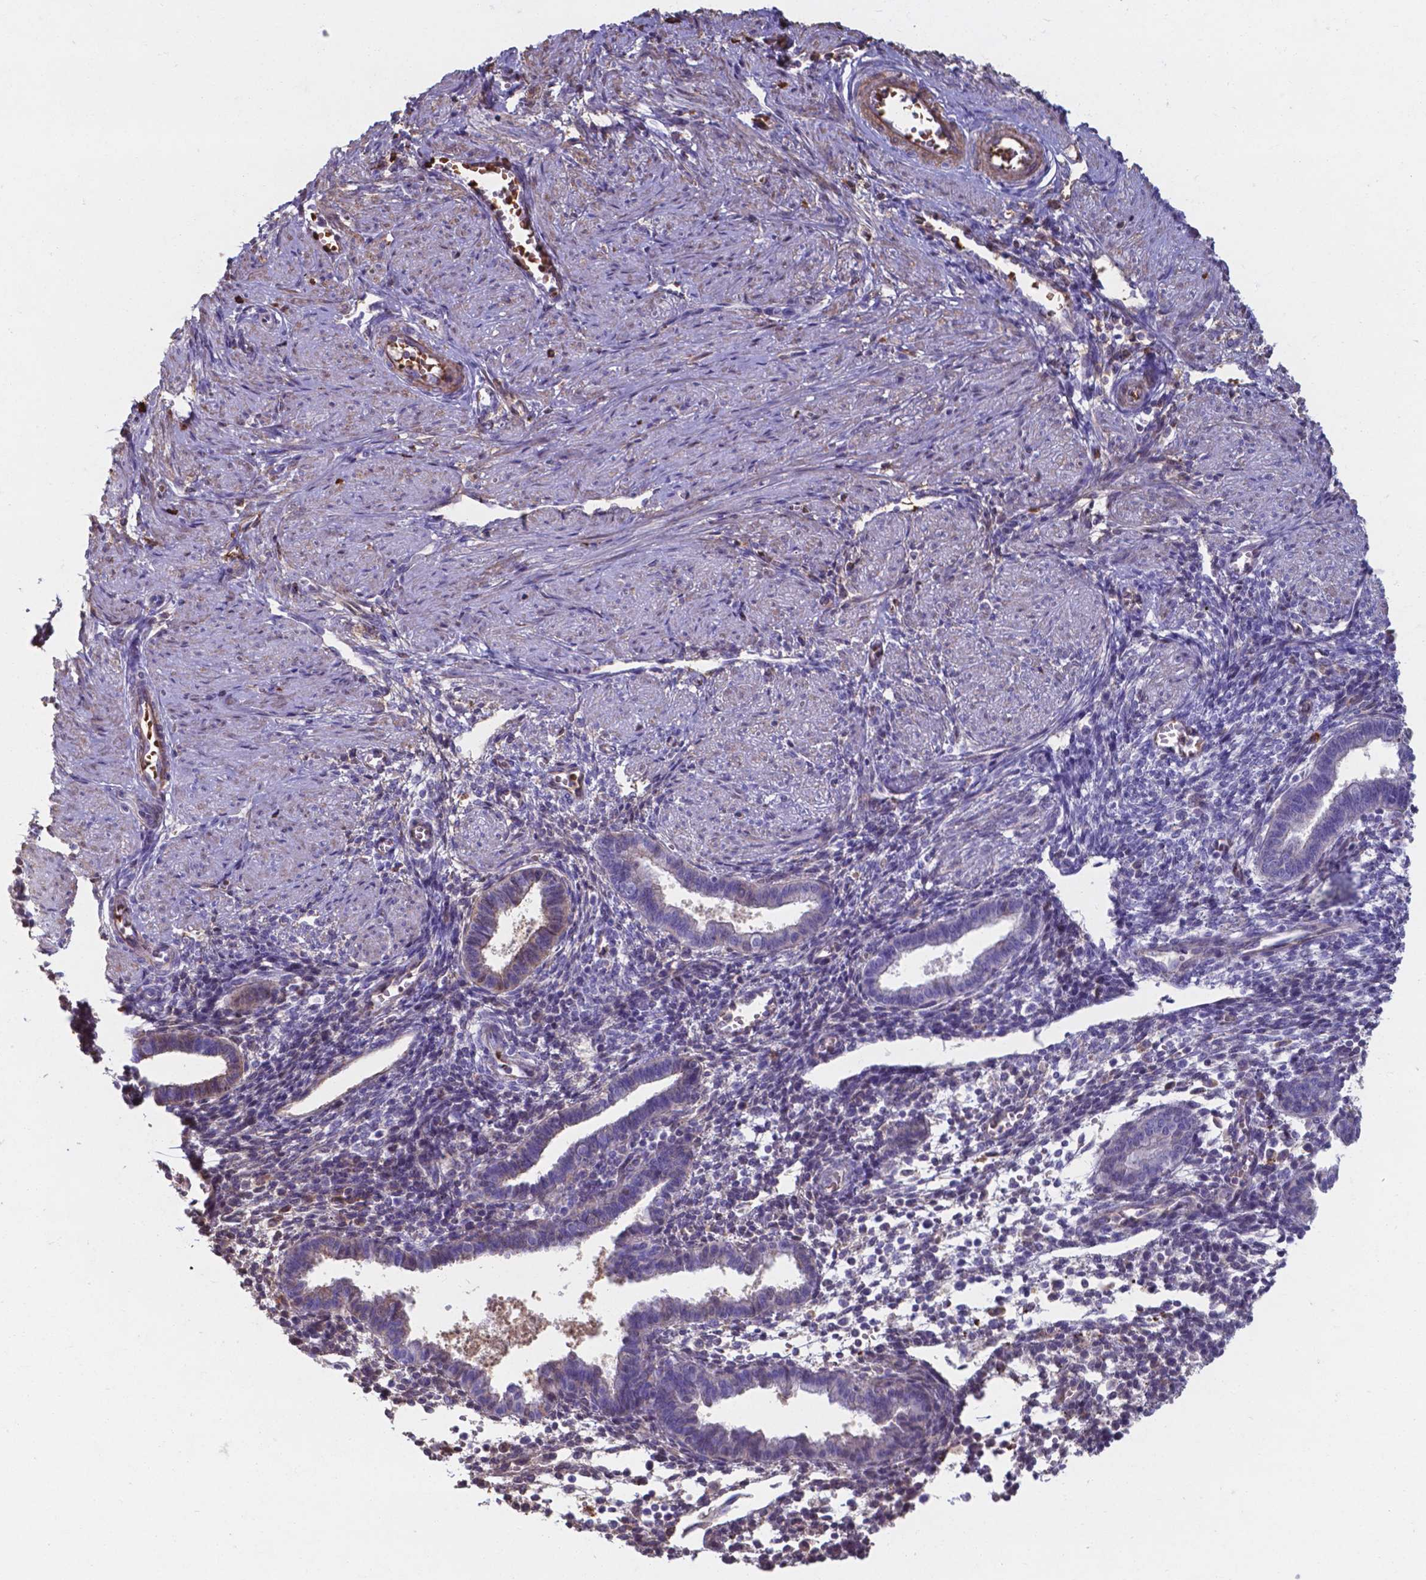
{"staining": {"intensity": "negative", "quantity": "none", "location": "none"}, "tissue": "endometrium", "cell_type": "Cells in endometrial stroma", "image_type": "normal", "snomed": [{"axis": "morphology", "description": "Normal tissue, NOS"}, {"axis": "topography", "description": "Endometrium"}], "caption": "IHC micrograph of unremarkable endometrium stained for a protein (brown), which shows no positivity in cells in endometrial stroma.", "gene": "SERPINA1", "patient": {"sex": "female", "age": 37}}